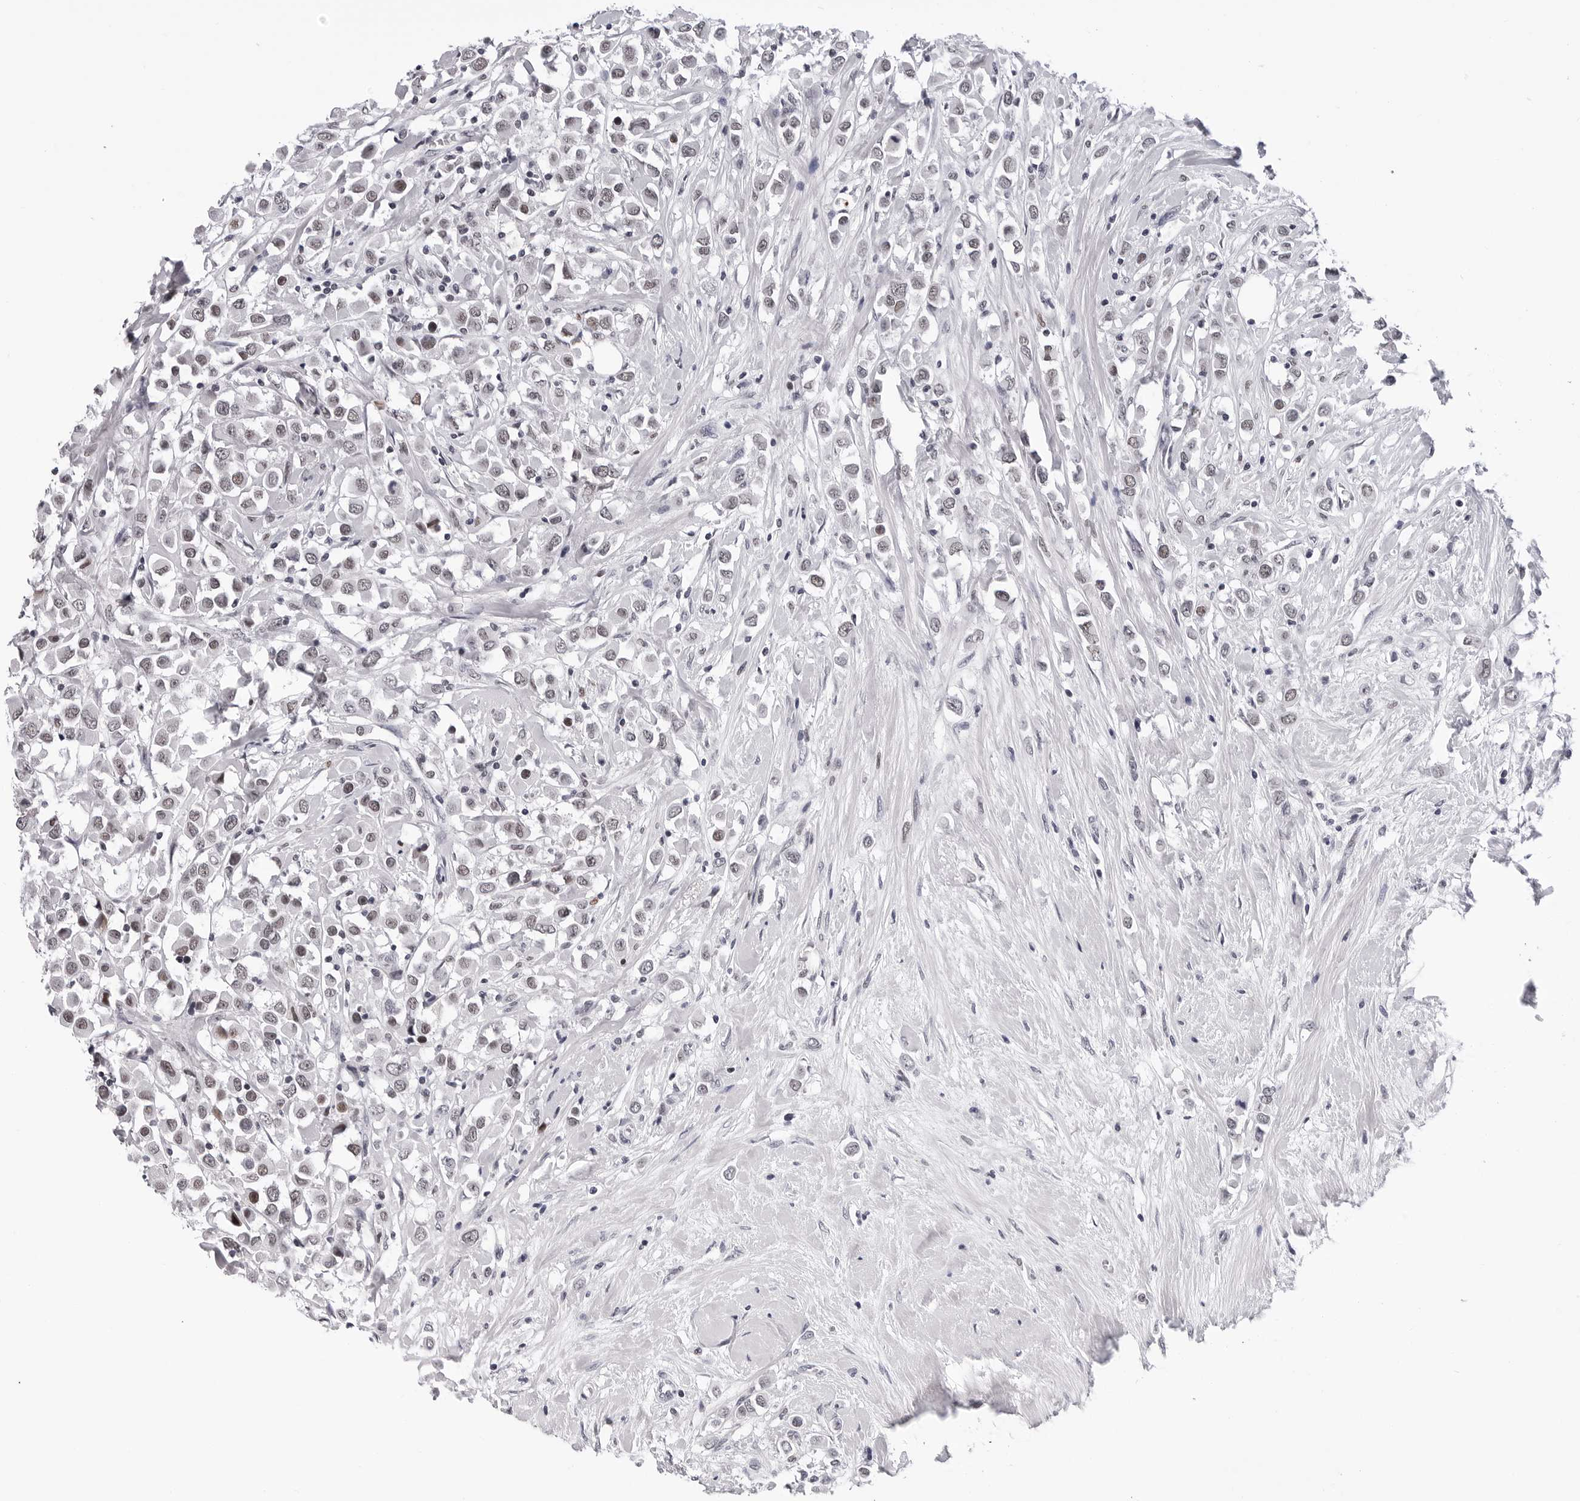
{"staining": {"intensity": "weak", "quantity": "<25%", "location": "nuclear"}, "tissue": "breast cancer", "cell_type": "Tumor cells", "image_type": "cancer", "snomed": [{"axis": "morphology", "description": "Duct carcinoma"}, {"axis": "topography", "description": "Breast"}], "caption": "Image shows no protein positivity in tumor cells of invasive ductal carcinoma (breast) tissue.", "gene": "SF3B4", "patient": {"sex": "female", "age": 61}}